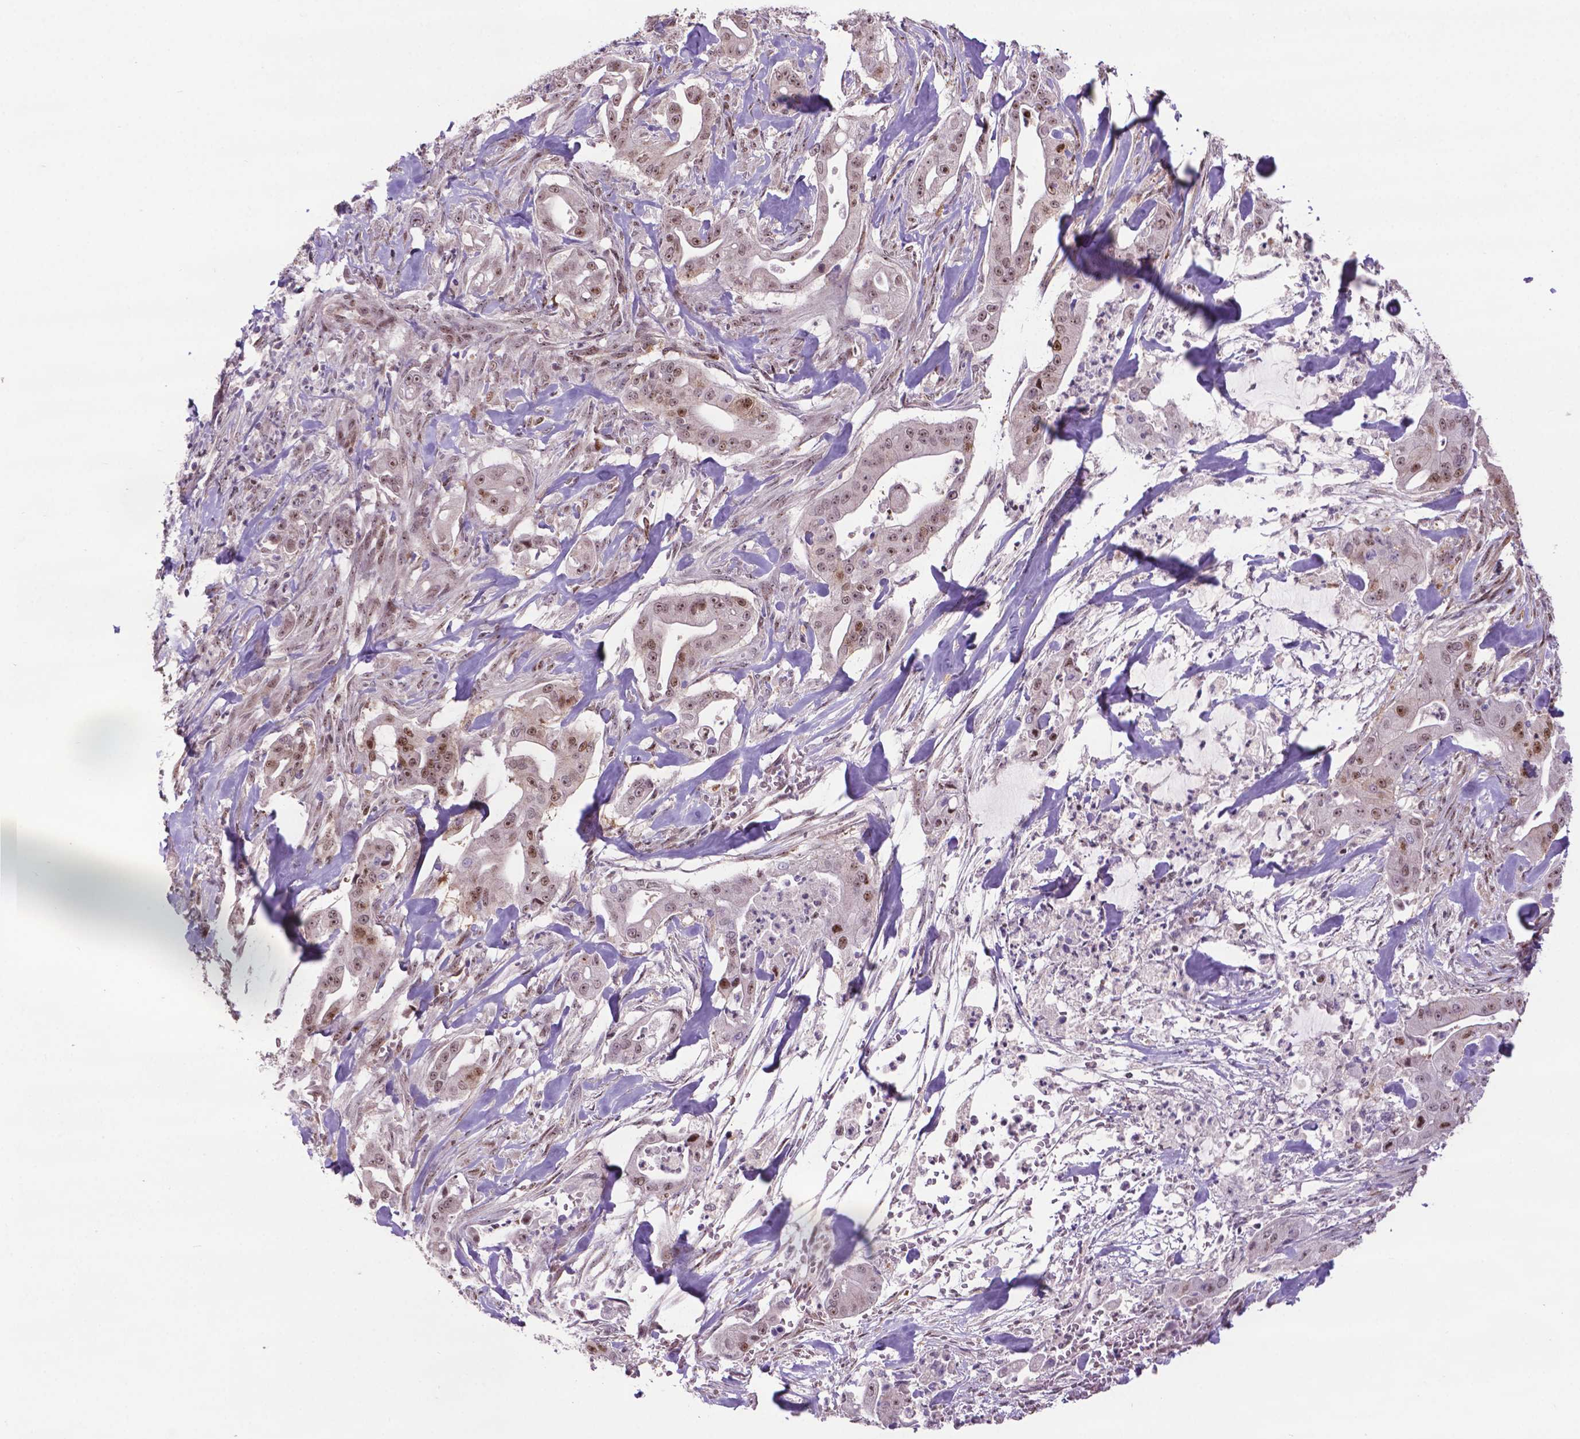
{"staining": {"intensity": "moderate", "quantity": ">75%", "location": "nuclear"}, "tissue": "pancreatic cancer", "cell_type": "Tumor cells", "image_type": "cancer", "snomed": [{"axis": "morphology", "description": "Normal tissue, NOS"}, {"axis": "morphology", "description": "Inflammation, NOS"}, {"axis": "morphology", "description": "Adenocarcinoma, NOS"}, {"axis": "topography", "description": "Pancreas"}], "caption": "This is a photomicrograph of immunohistochemistry staining of pancreatic adenocarcinoma, which shows moderate positivity in the nuclear of tumor cells.", "gene": "CSNK2A1", "patient": {"sex": "male", "age": 57}}